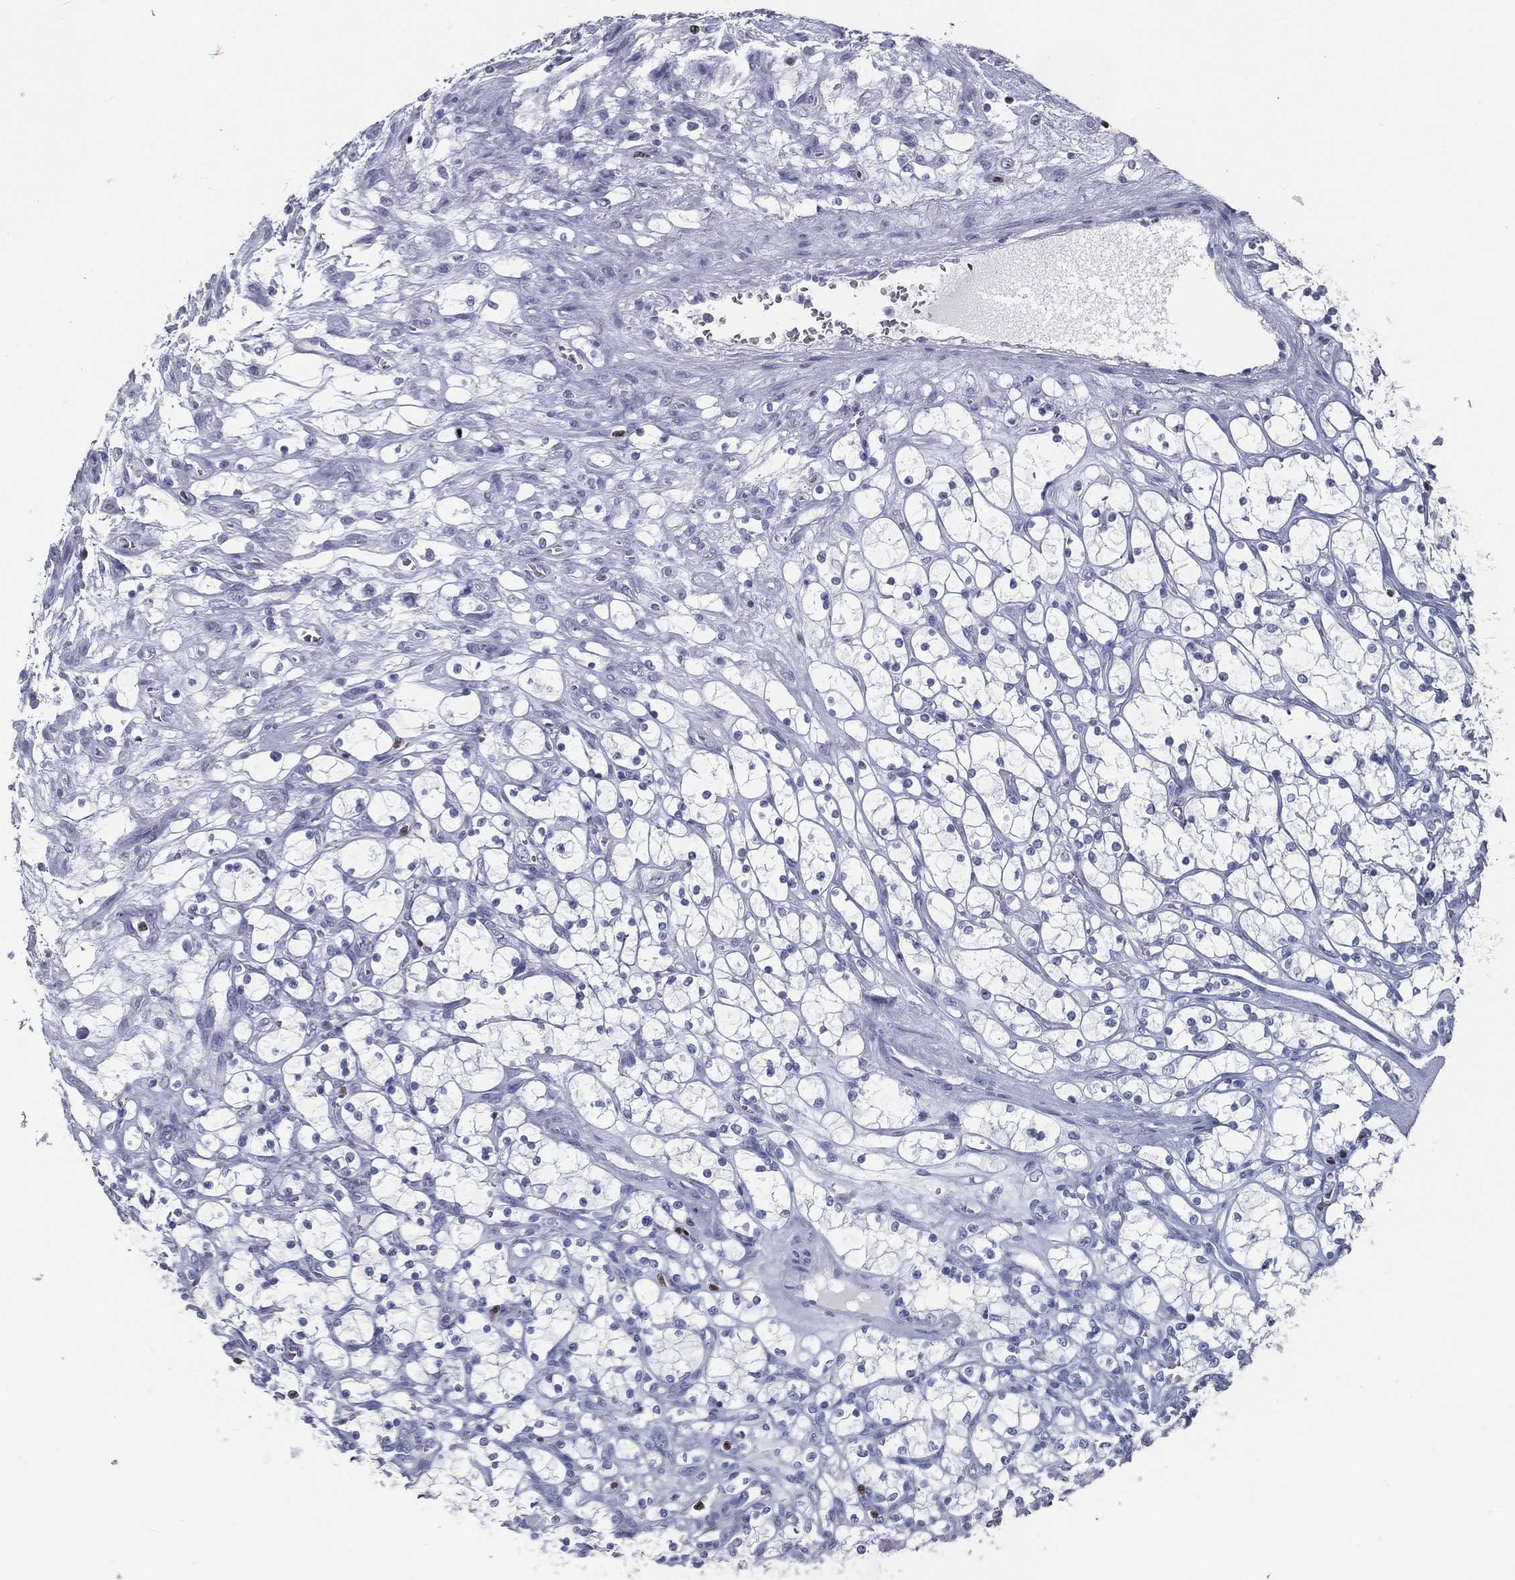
{"staining": {"intensity": "negative", "quantity": "none", "location": "none"}, "tissue": "renal cancer", "cell_type": "Tumor cells", "image_type": "cancer", "snomed": [{"axis": "morphology", "description": "Adenocarcinoma, NOS"}, {"axis": "topography", "description": "Kidney"}], "caption": "High power microscopy micrograph of an IHC micrograph of adenocarcinoma (renal), revealing no significant expression in tumor cells.", "gene": "PYHIN1", "patient": {"sex": "female", "age": 69}}